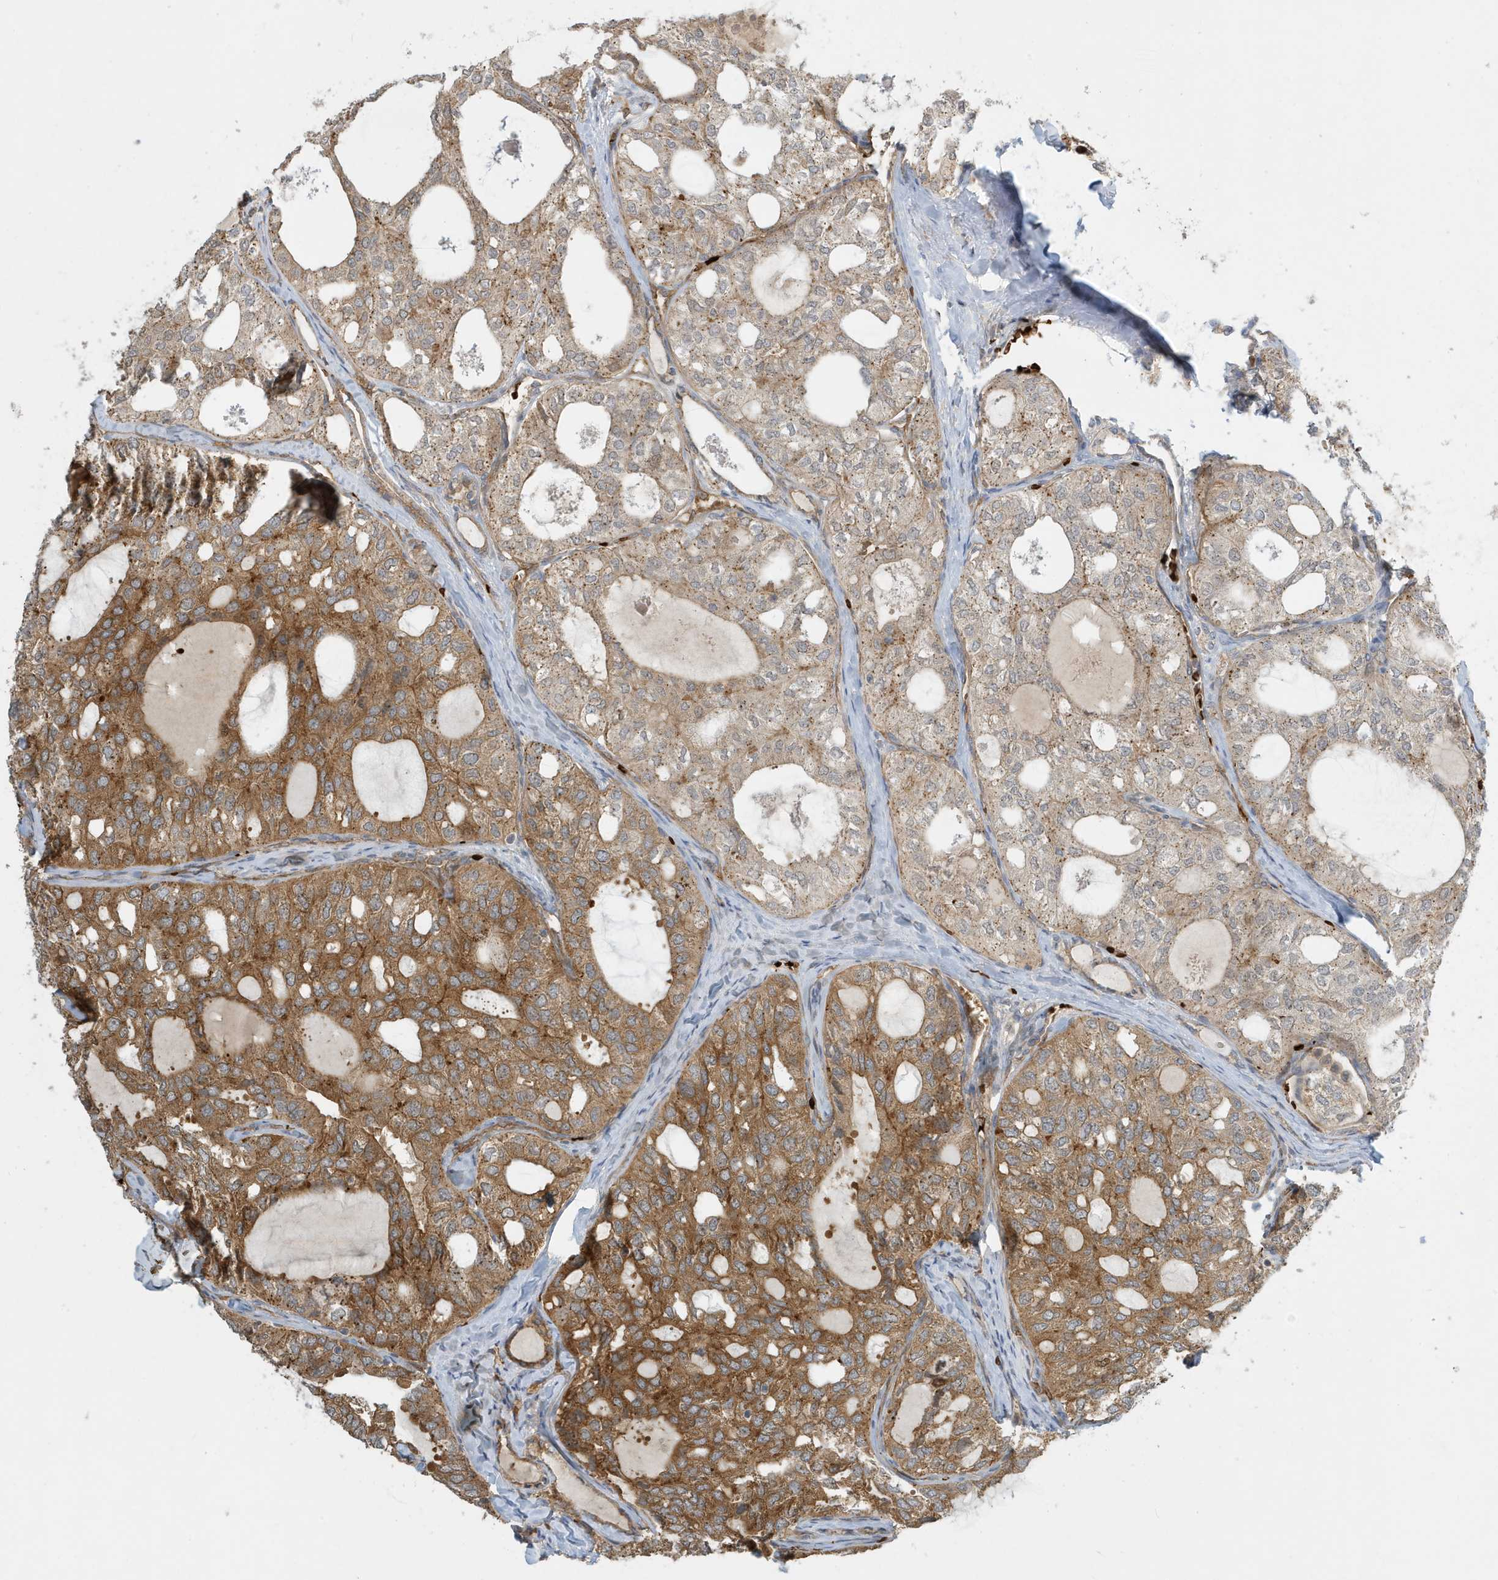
{"staining": {"intensity": "moderate", "quantity": "25%-75%", "location": "cytoplasmic/membranous"}, "tissue": "thyroid cancer", "cell_type": "Tumor cells", "image_type": "cancer", "snomed": [{"axis": "morphology", "description": "Follicular adenoma carcinoma, NOS"}, {"axis": "topography", "description": "Thyroid gland"}], "caption": "Thyroid cancer (follicular adenoma carcinoma) stained for a protein (brown) exhibits moderate cytoplasmic/membranous positive expression in about 25%-75% of tumor cells.", "gene": "FYCO1", "patient": {"sex": "male", "age": 75}}